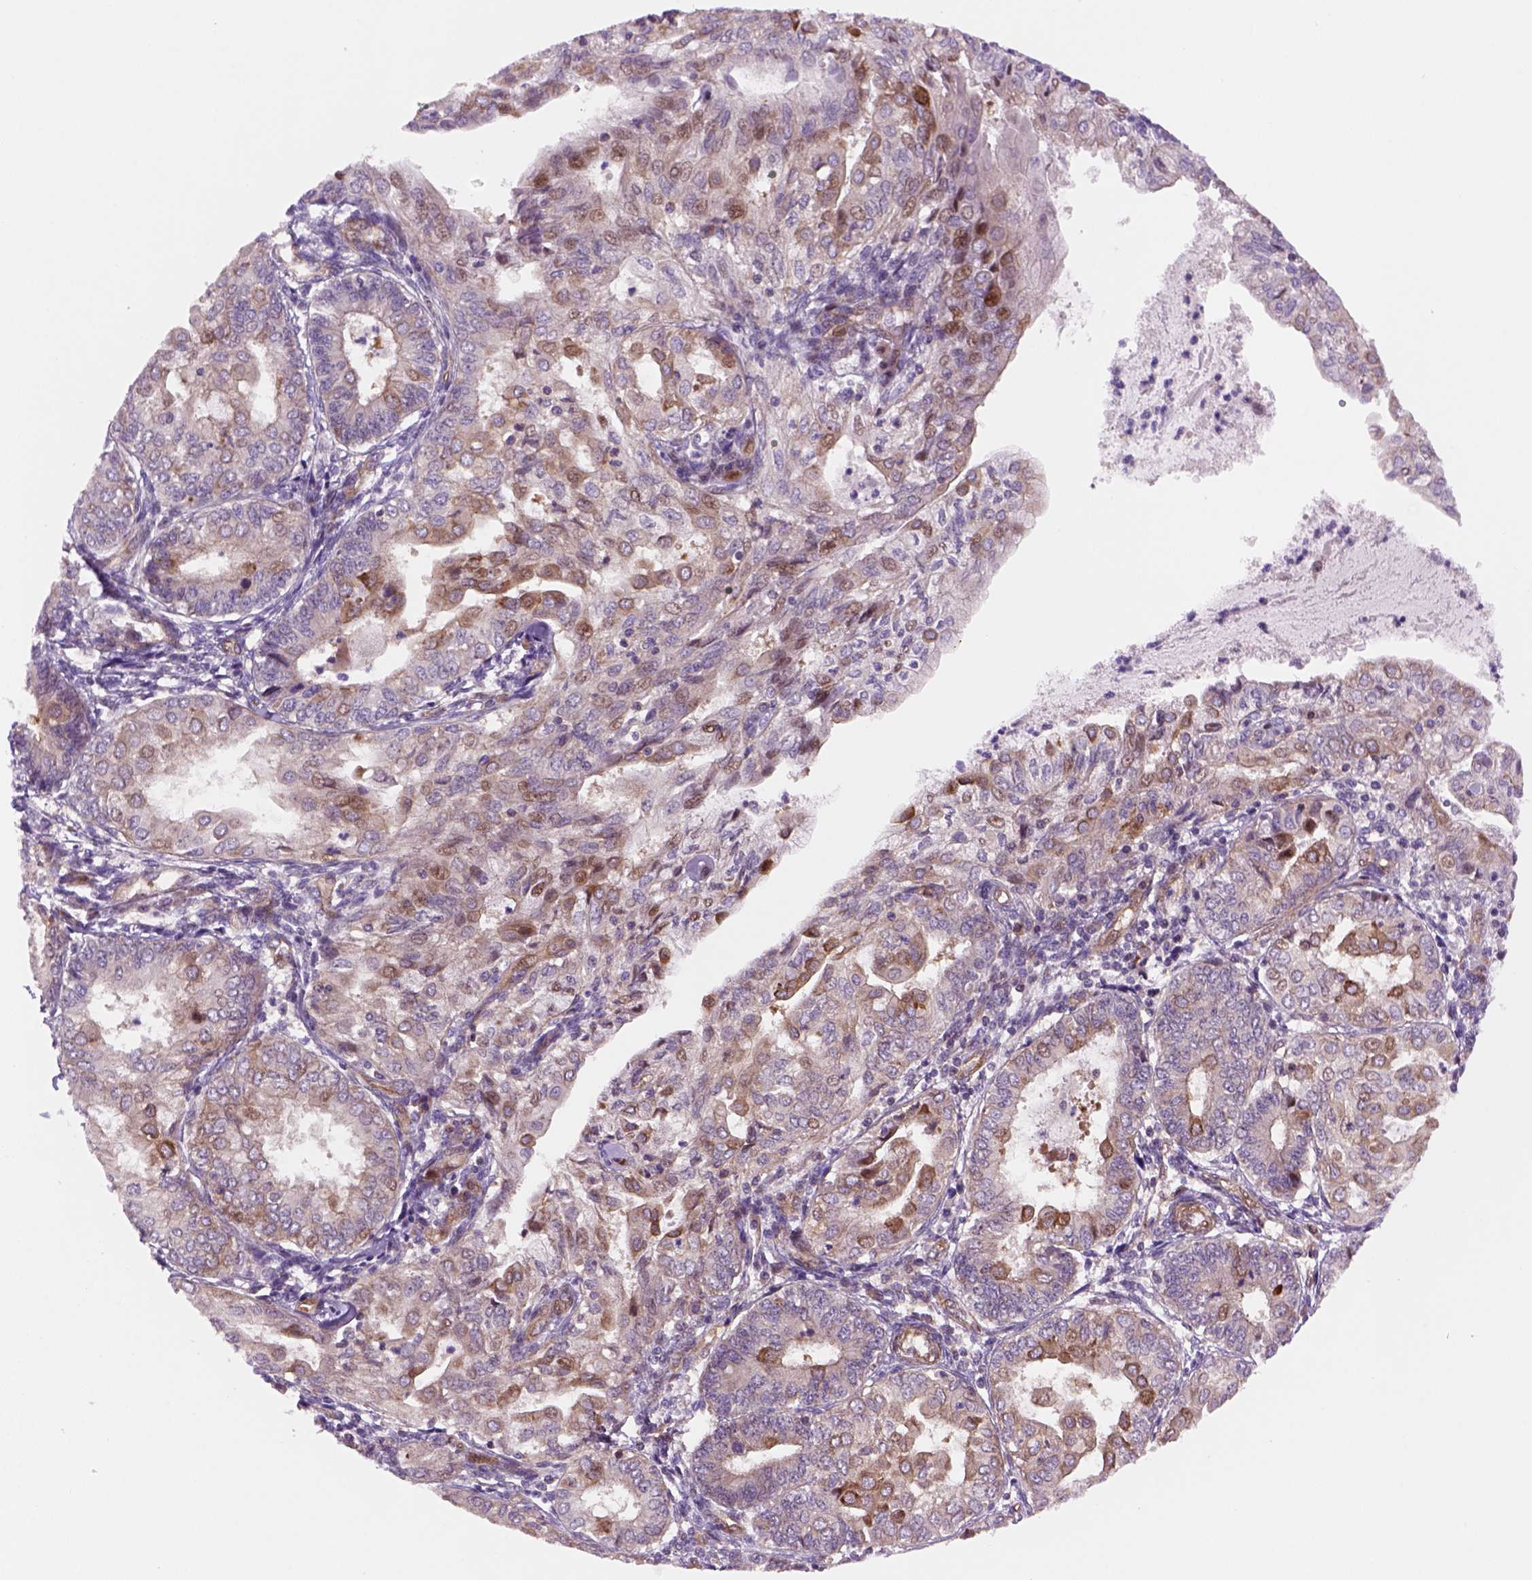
{"staining": {"intensity": "moderate", "quantity": "<25%", "location": "cytoplasmic/membranous"}, "tissue": "endometrial cancer", "cell_type": "Tumor cells", "image_type": "cancer", "snomed": [{"axis": "morphology", "description": "Adenocarcinoma, NOS"}, {"axis": "topography", "description": "Endometrium"}], "caption": "Adenocarcinoma (endometrial) stained with immunohistochemistry displays moderate cytoplasmic/membranous staining in about <25% of tumor cells. The staining is performed using DAB (3,3'-diaminobenzidine) brown chromogen to label protein expression. The nuclei are counter-stained blue using hematoxylin.", "gene": "VSTM5", "patient": {"sex": "female", "age": 68}}